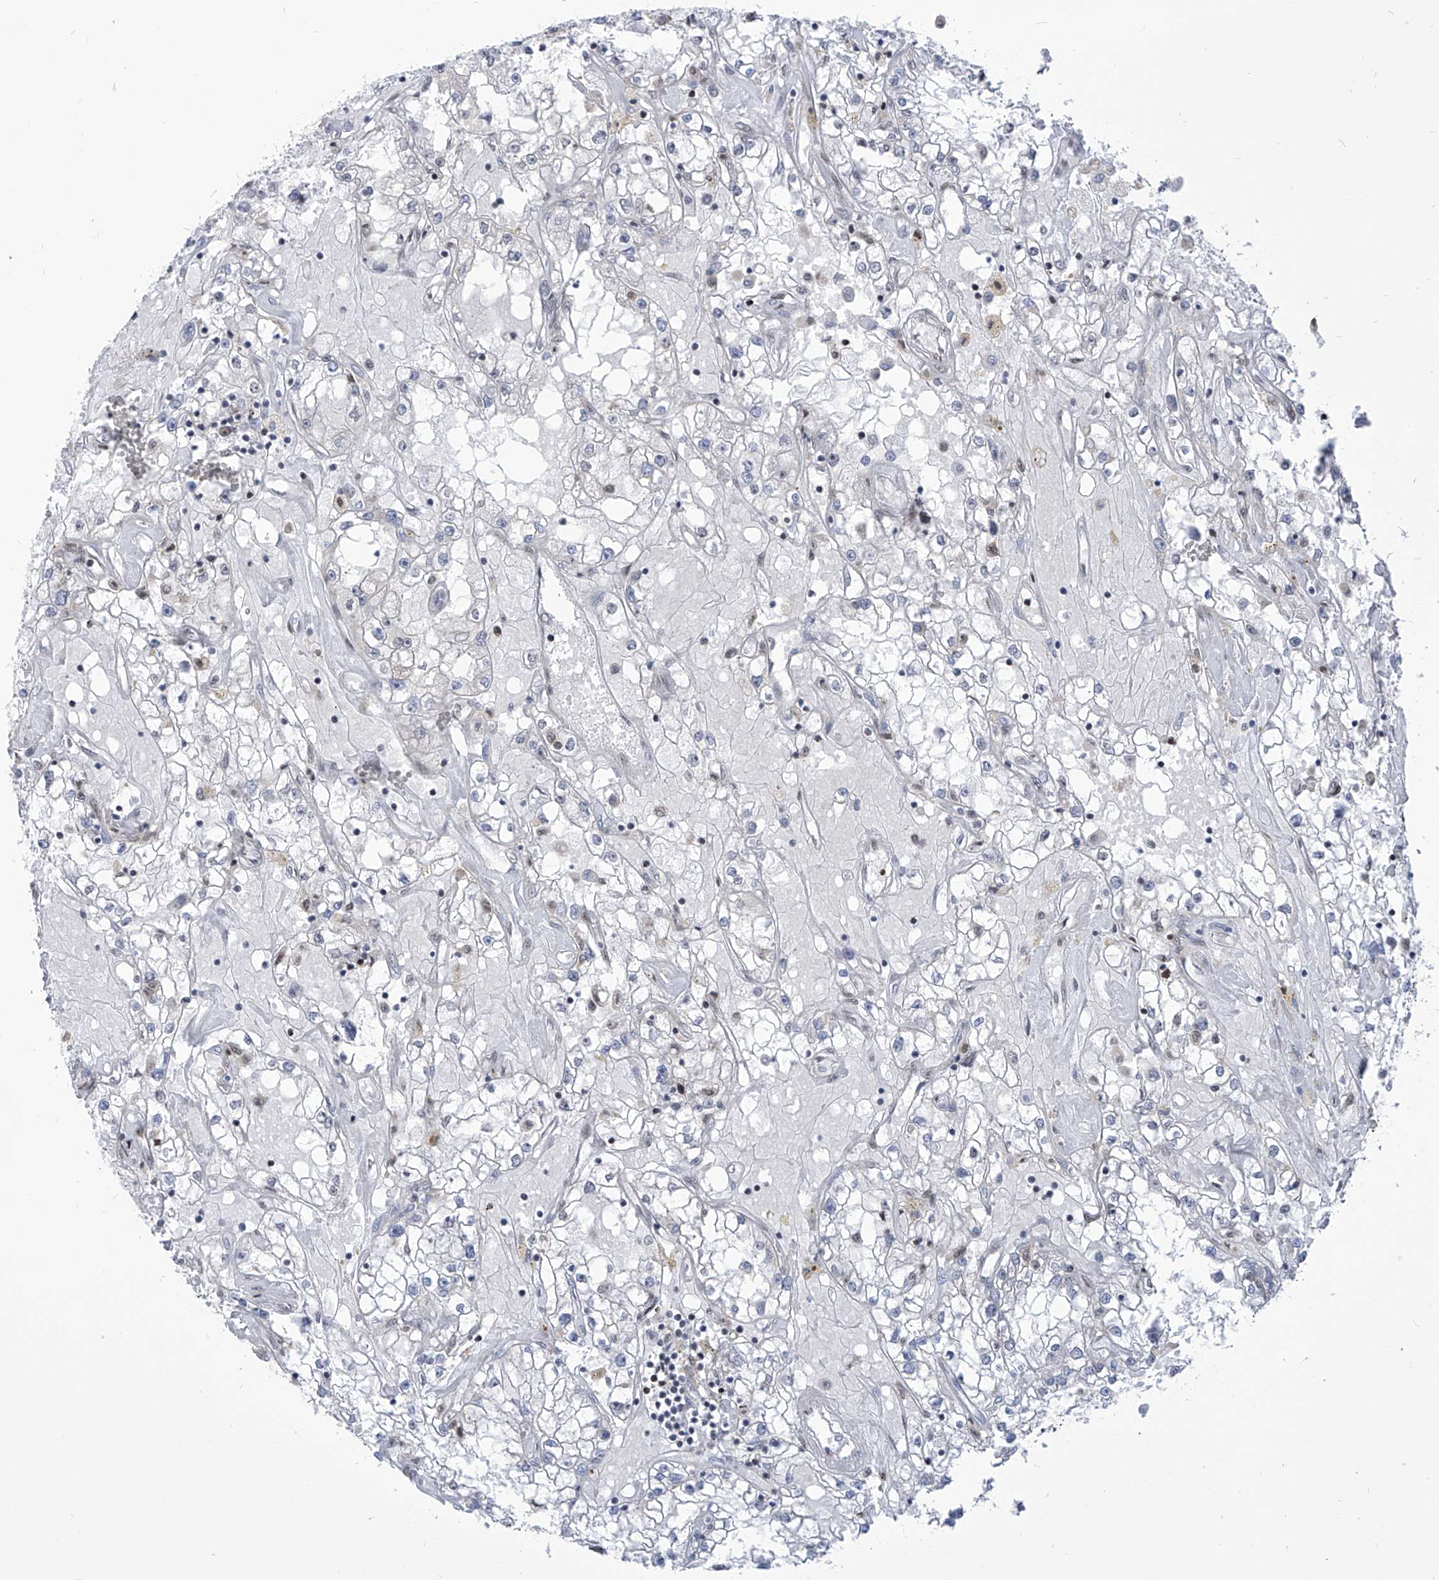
{"staining": {"intensity": "negative", "quantity": "none", "location": "none"}, "tissue": "renal cancer", "cell_type": "Tumor cells", "image_type": "cancer", "snomed": [{"axis": "morphology", "description": "Adenocarcinoma, NOS"}, {"axis": "topography", "description": "Kidney"}], "caption": "There is no significant staining in tumor cells of renal cancer (adenocarcinoma). Brightfield microscopy of immunohistochemistry (IHC) stained with DAB (3,3'-diaminobenzidine) (brown) and hematoxylin (blue), captured at high magnification.", "gene": "CEP290", "patient": {"sex": "male", "age": 56}}